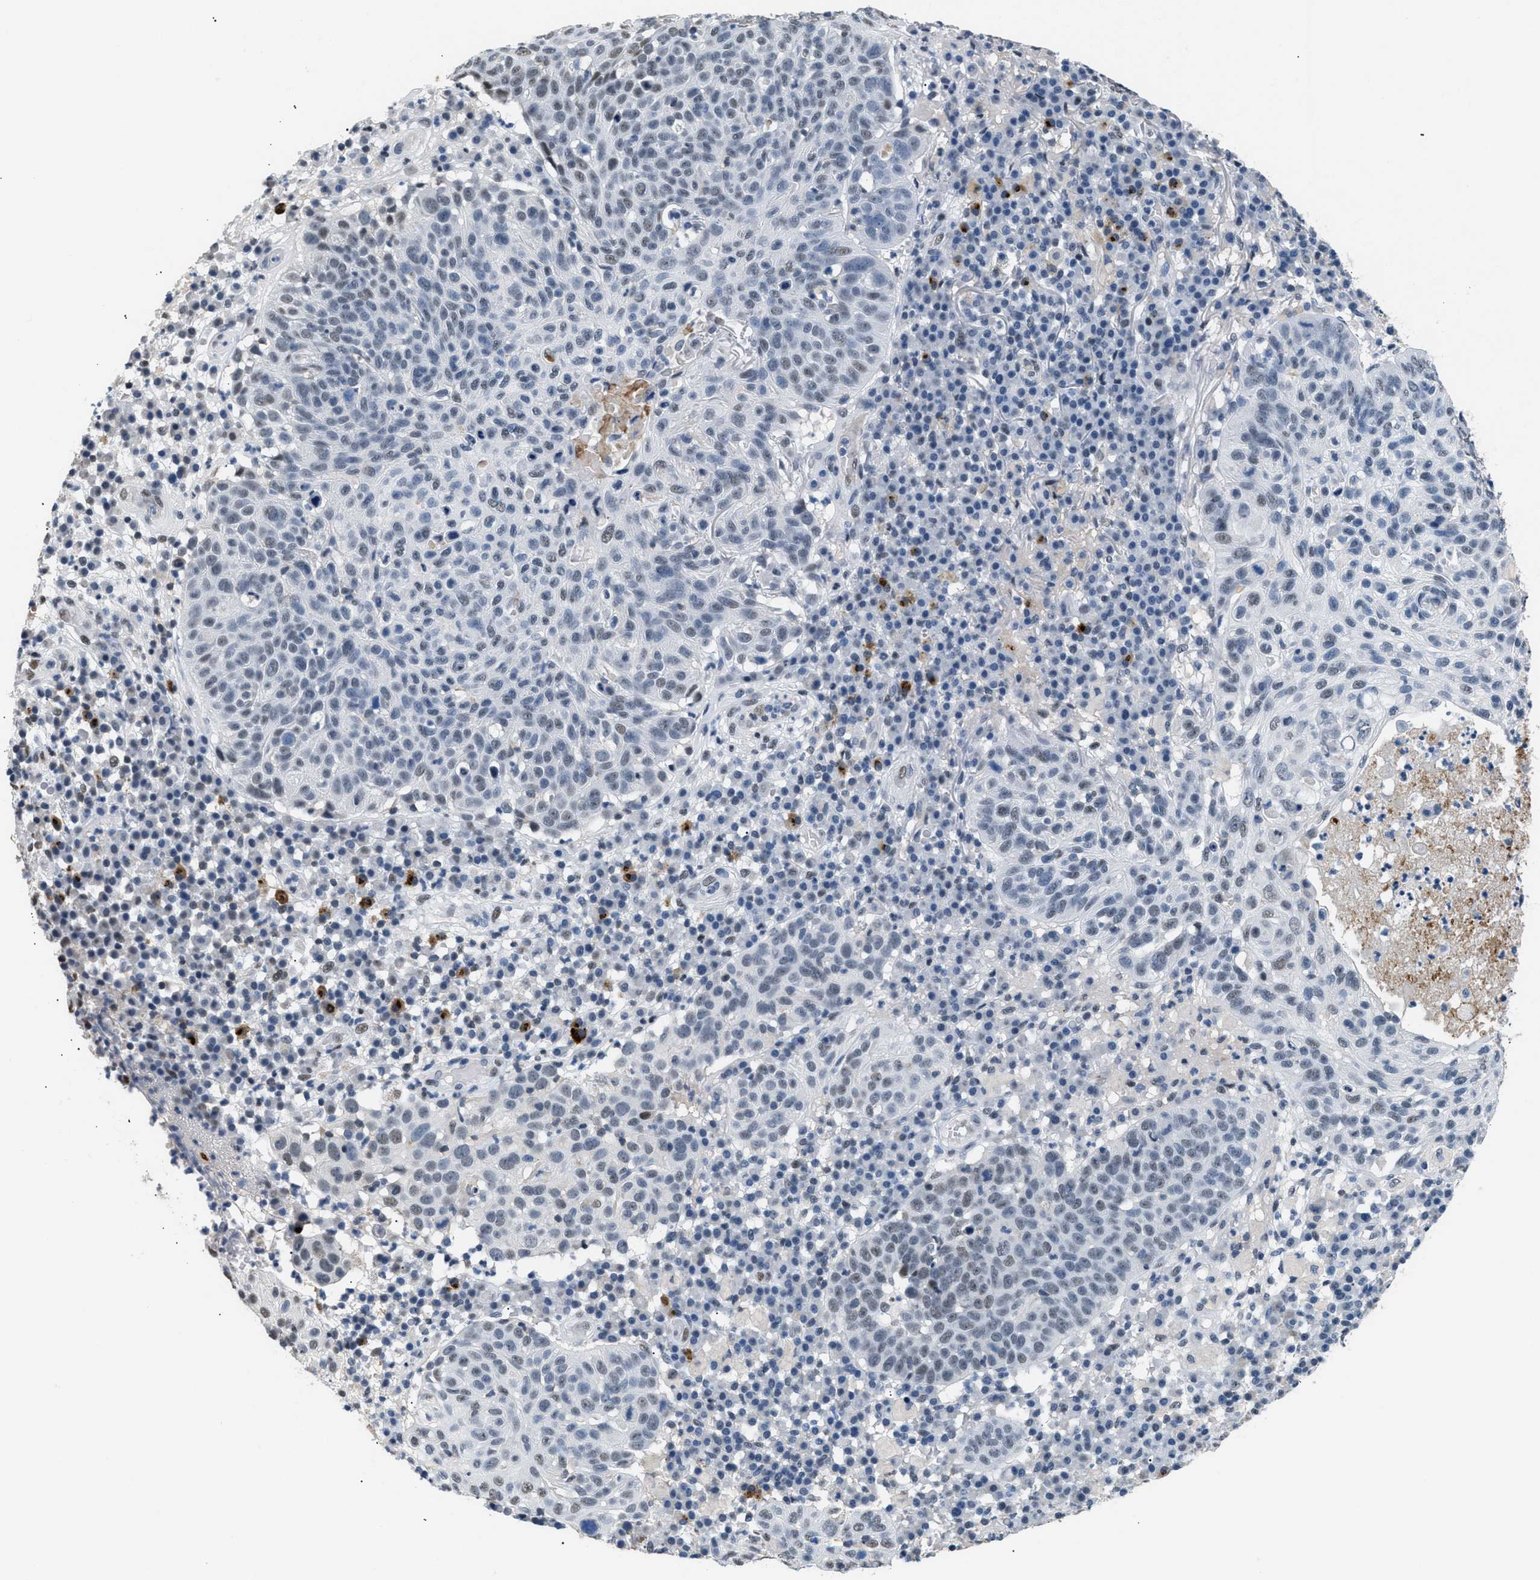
{"staining": {"intensity": "weak", "quantity": "<25%", "location": "nuclear"}, "tissue": "skin cancer", "cell_type": "Tumor cells", "image_type": "cancer", "snomed": [{"axis": "morphology", "description": "Squamous cell carcinoma in situ, NOS"}, {"axis": "morphology", "description": "Squamous cell carcinoma, NOS"}, {"axis": "topography", "description": "Skin"}], "caption": "This is a histopathology image of immunohistochemistry (IHC) staining of skin squamous cell carcinoma in situ, which shows no positivity in tumor cells.", "gene": "KCNC3", "patient": {"sex": "male", "age": 93}}